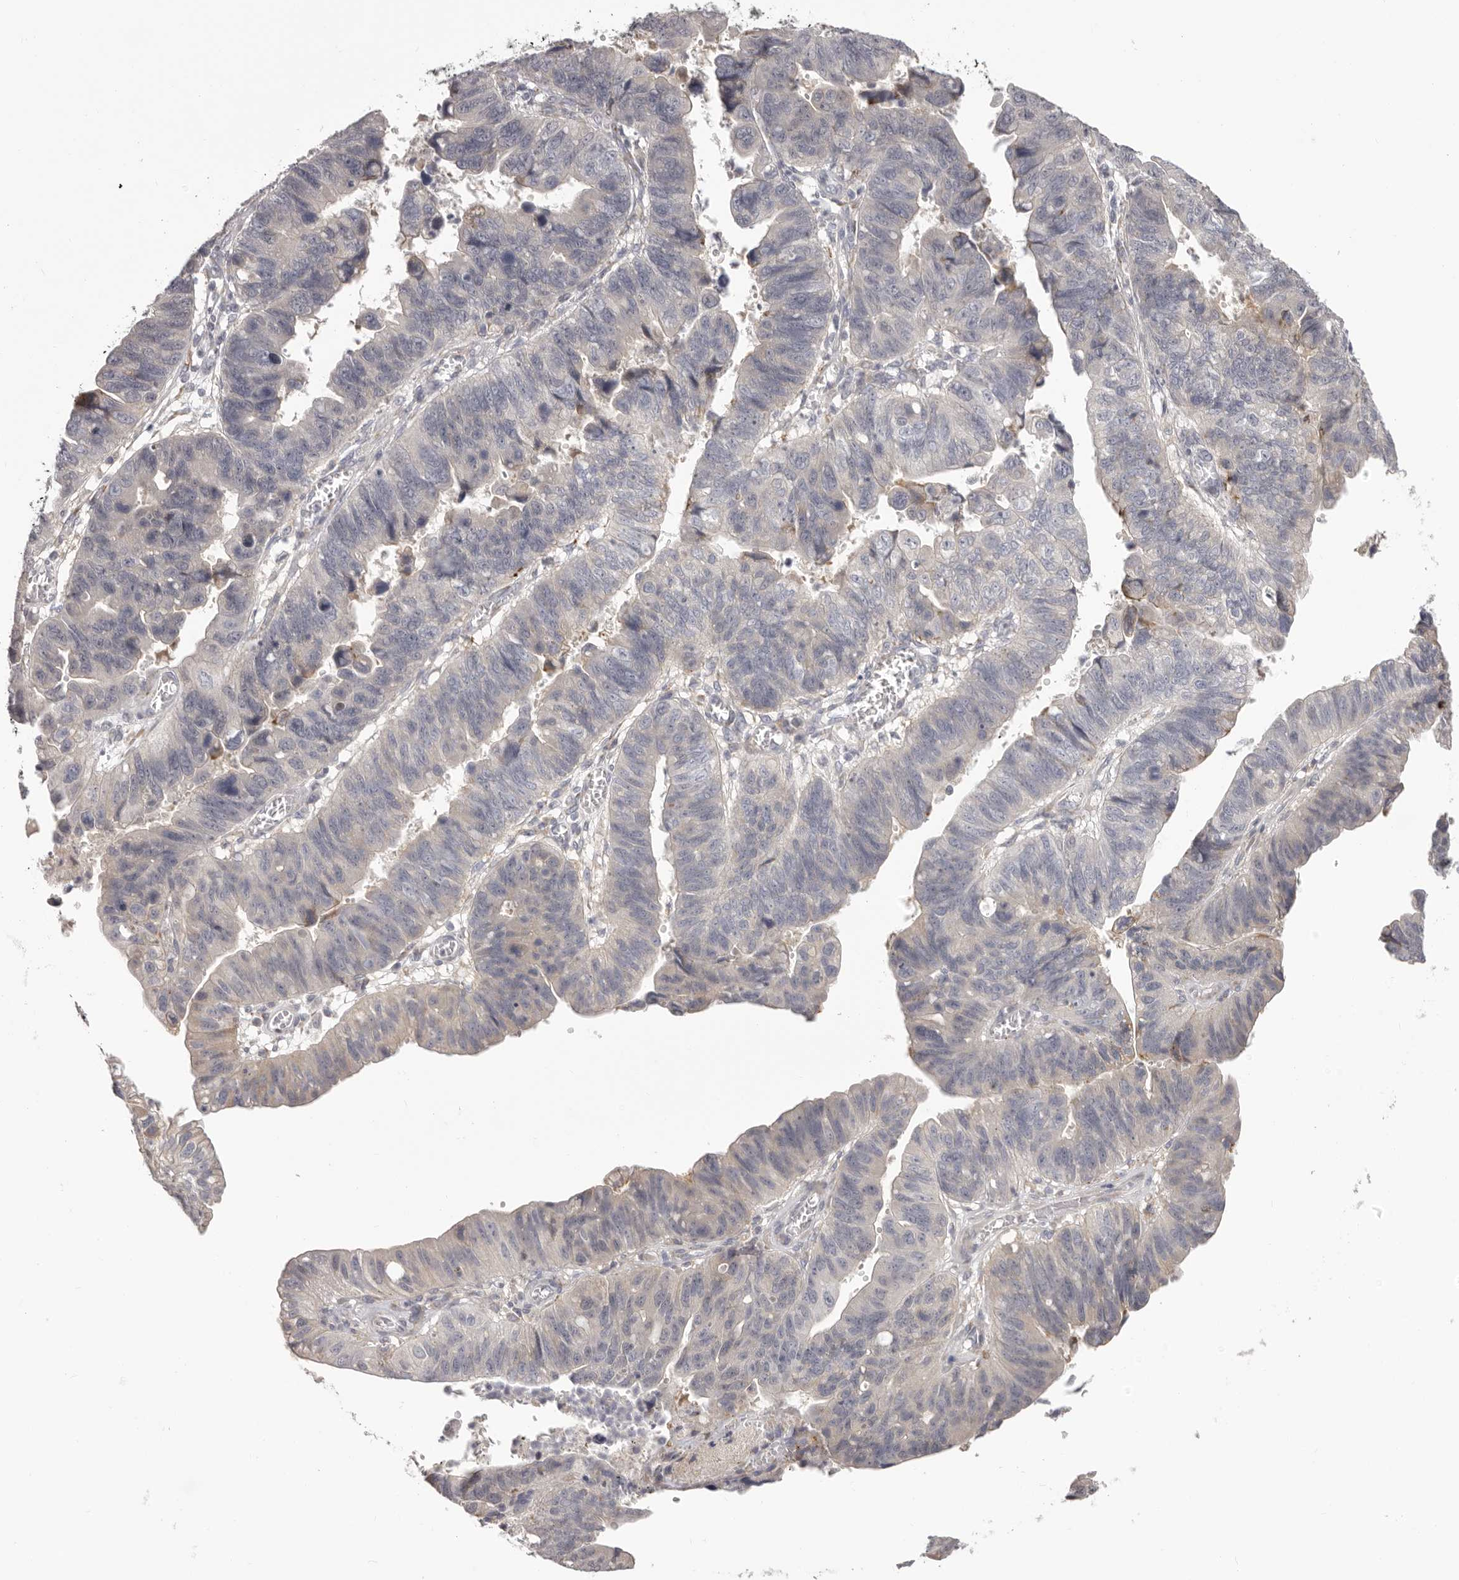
{"staining": {"intensity": "negative", "quantity": "none", "location": "none"}, "tissue": "stomach cancer", "cell_type": "Tumor cells", "image_type": "cancer", "snomed": [{"axis": "morphology", "description": "Adenocarcinoma, NOS"}, {"axis": "topography", "description": "Stomach"}], "caption": "High magnification brightfield microscopy of stomach cancer stained with DAB (3,3'-diaminobenzidine) (brown) and counterstained with hematoxylin (blue): tumor cells show no significant positivity. (IHC, brightfield microscopy, high magnification).", "gene": "OTUD3", "patient": {"sex": "male", "age": 59}}